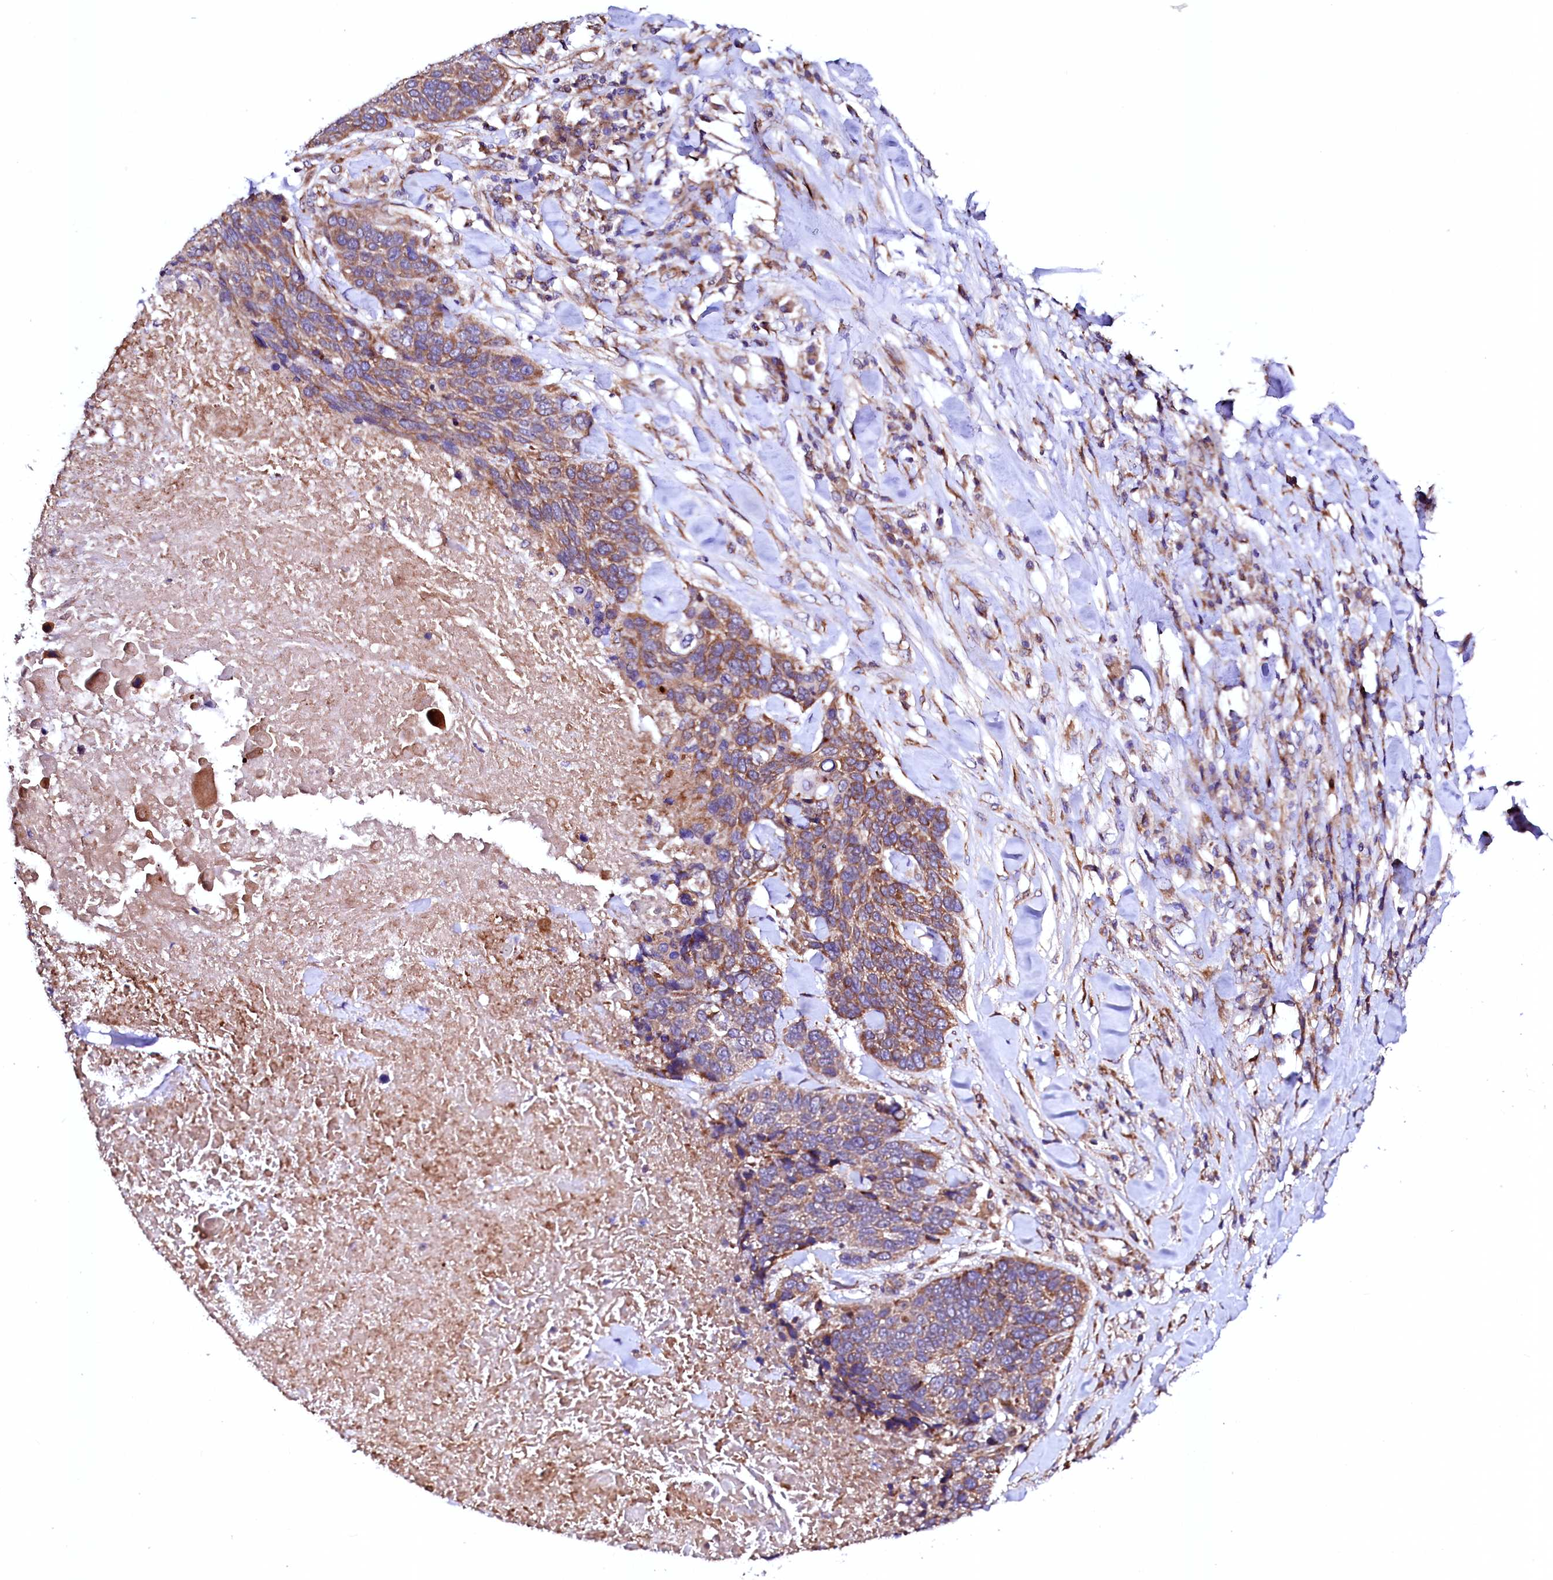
{"staining": {"intensity": "moderate", "quantity": ">75%", "location": "cytoplasmic/membranous"}, "tissue": "lung cancer", "cell_type": "Tumor cells", "image_type": "cancer", "snomed": [{"axis": "morphology", "description": "Squamous cell carcinoma, NOS"}, {"axis": "topography", "description": "Lung"}], "caption": "Immunohistochemistry (IHC) micrograph of lung squamous cell carcinoma stained for a protein (brown), which exhibits medium levels of moderate cytoplasmic/membranous positivity in approximately >75% of tumor cells.", "gene": "UBE3C", "patient": {"sex": "male", "age": 66}}